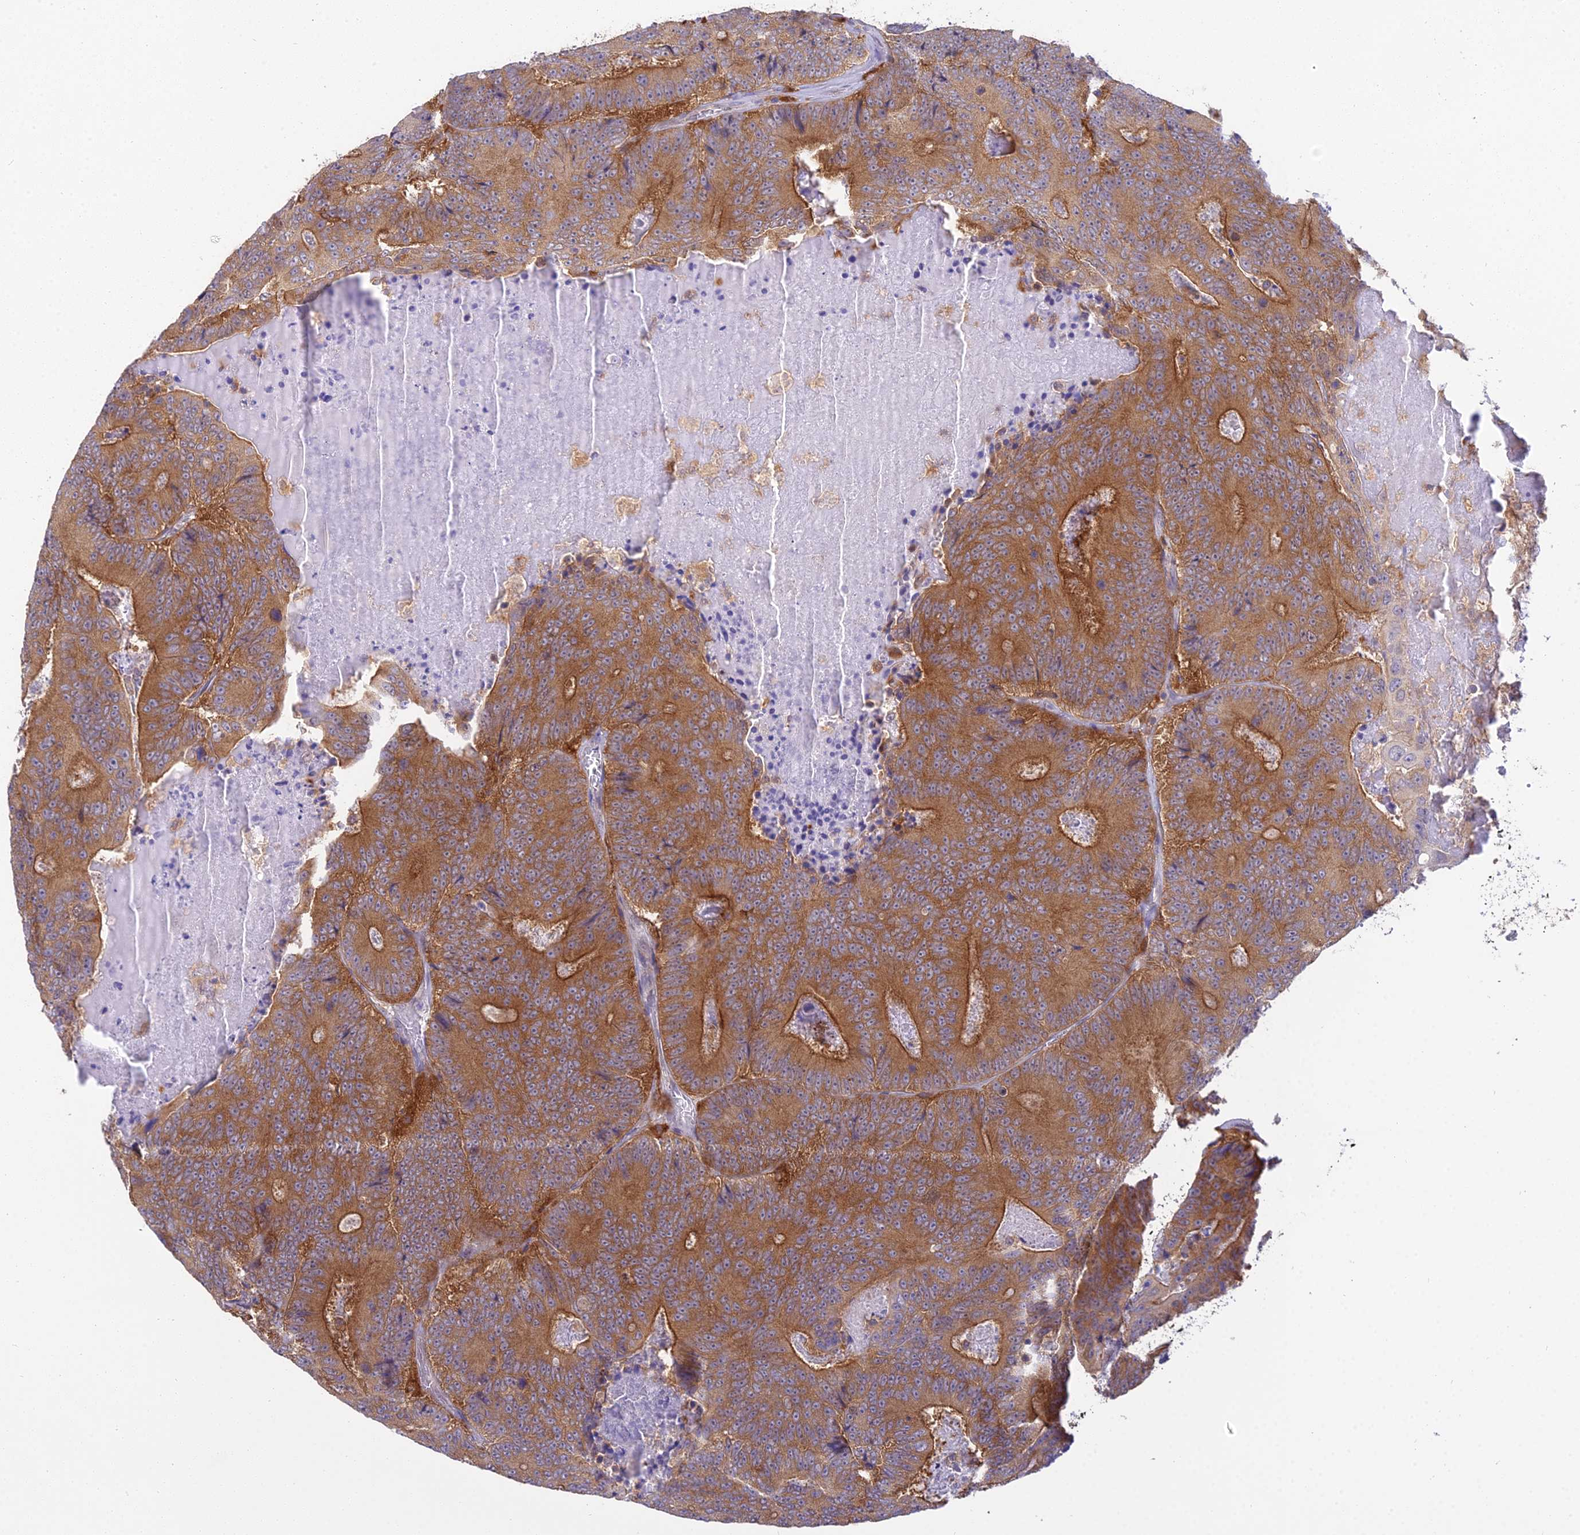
{"staining": {"intensity": "moderate", "quantity": ">75%", "location": "cytoplasmic/membranous"}, "tissue": "colorectal cancer", "cell_type": "Tumor cells", "image_type": "cancer", "snomed": [{"axis": "morphology", "description": "Adenocarcinoma, NOS"}, {"axis": "topography", "description": "Colon"}], "caption": "Immunohistochemical staining of human colorectal cancer (adenocarcinoma) displays medium levels of moderate cytoplasmic/membranous staining in about >75% of tumor cells.", "gene": "UBE2G1", "patient": {"sex": "male", "age": 83}}